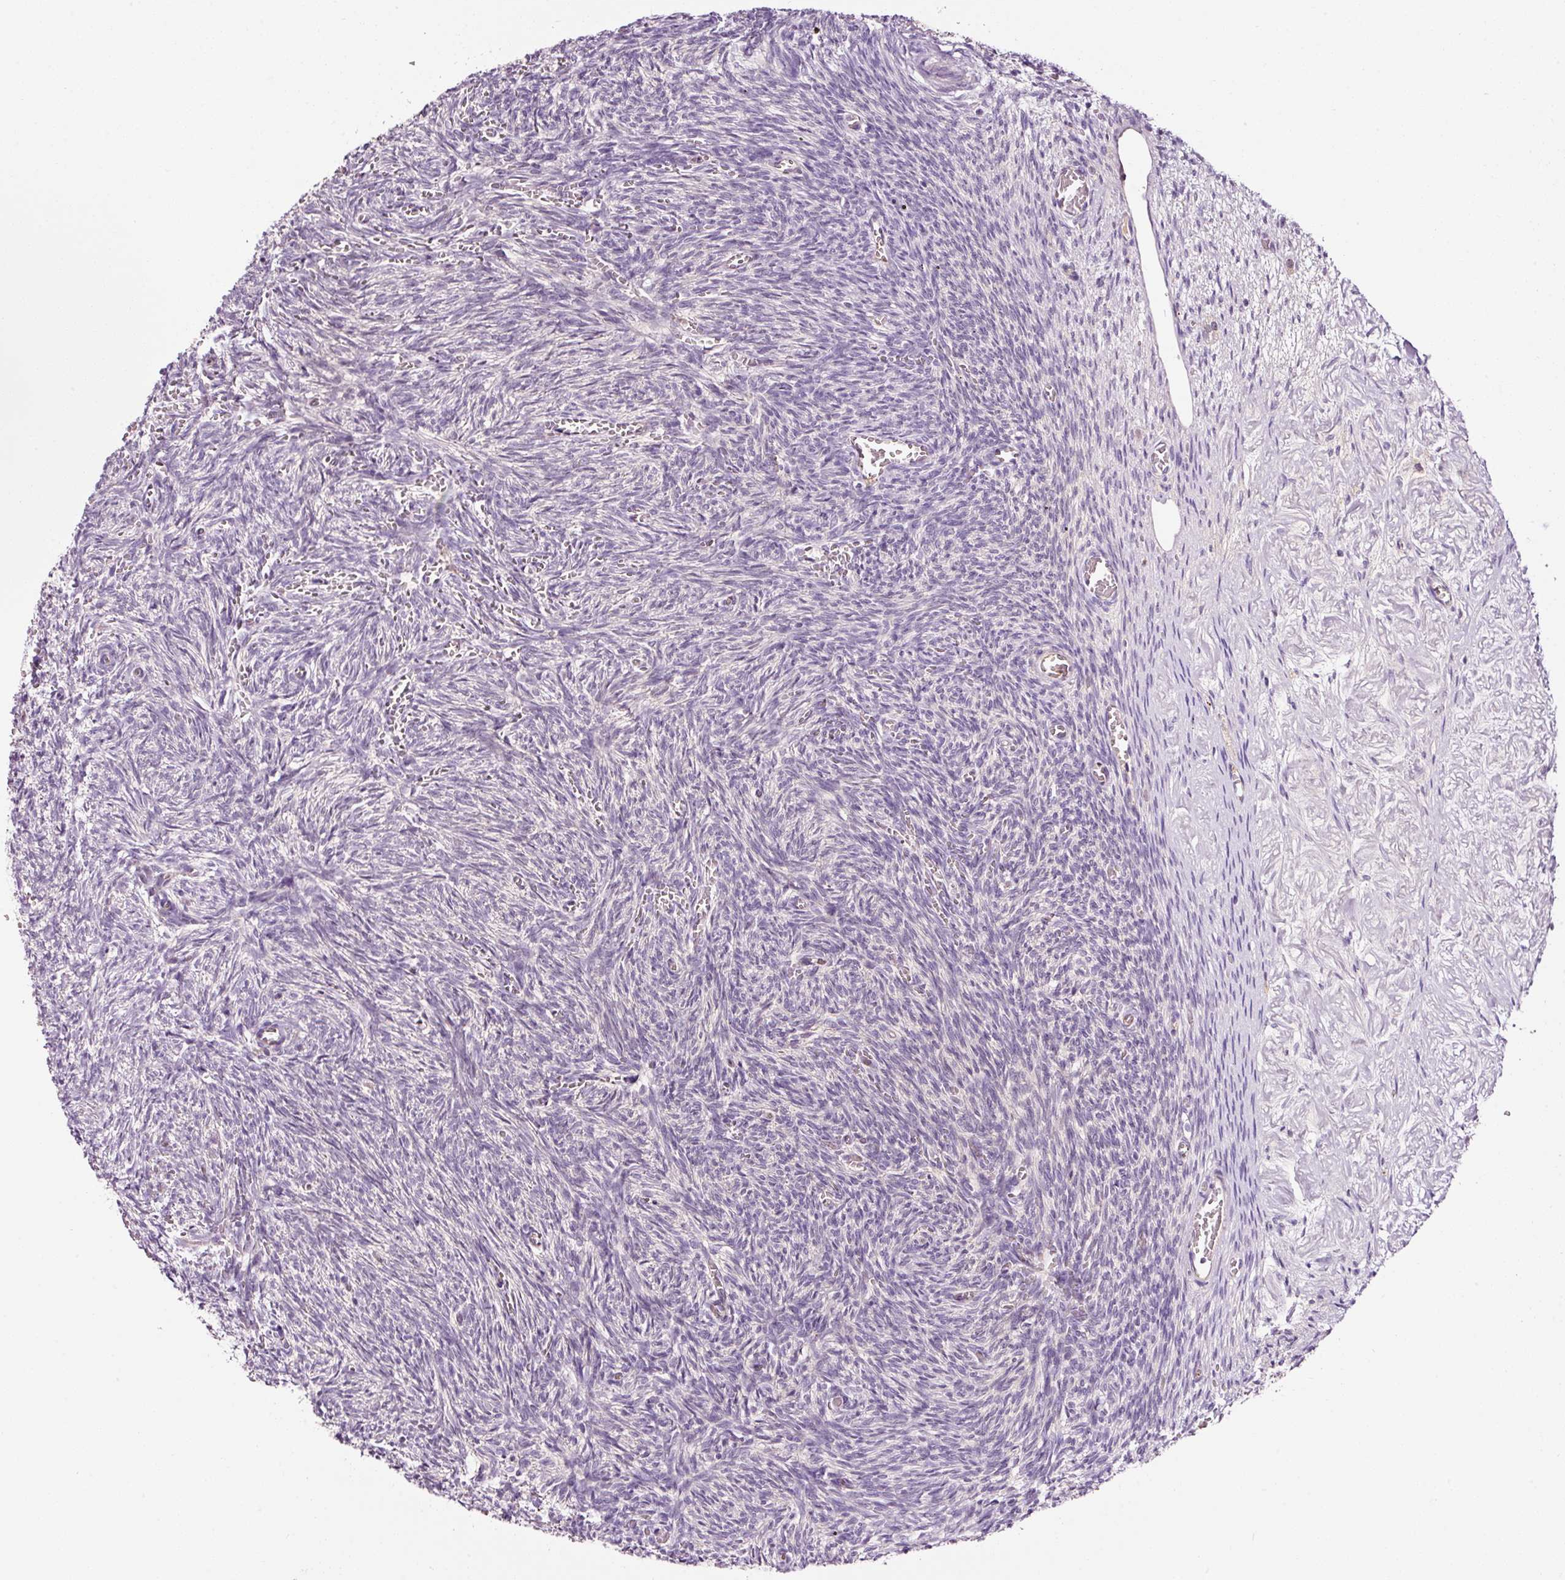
{"staining": {"intensity": "negative", "quantity": "none", "location": "none"}, "tissue": "ovary", "cell_type": "Follicle cells", "image_type": "normal", "snomed": [{"axis": "morphology", "description": "Normal tissue, NOS"}, {"axis": "topography", "description": "Ovary"}], "caption": "Follicle cells show no significant expression in unremarkable ovary.", "gene": "ABCB4", "patient": {"sex": "female", "age": 67}}